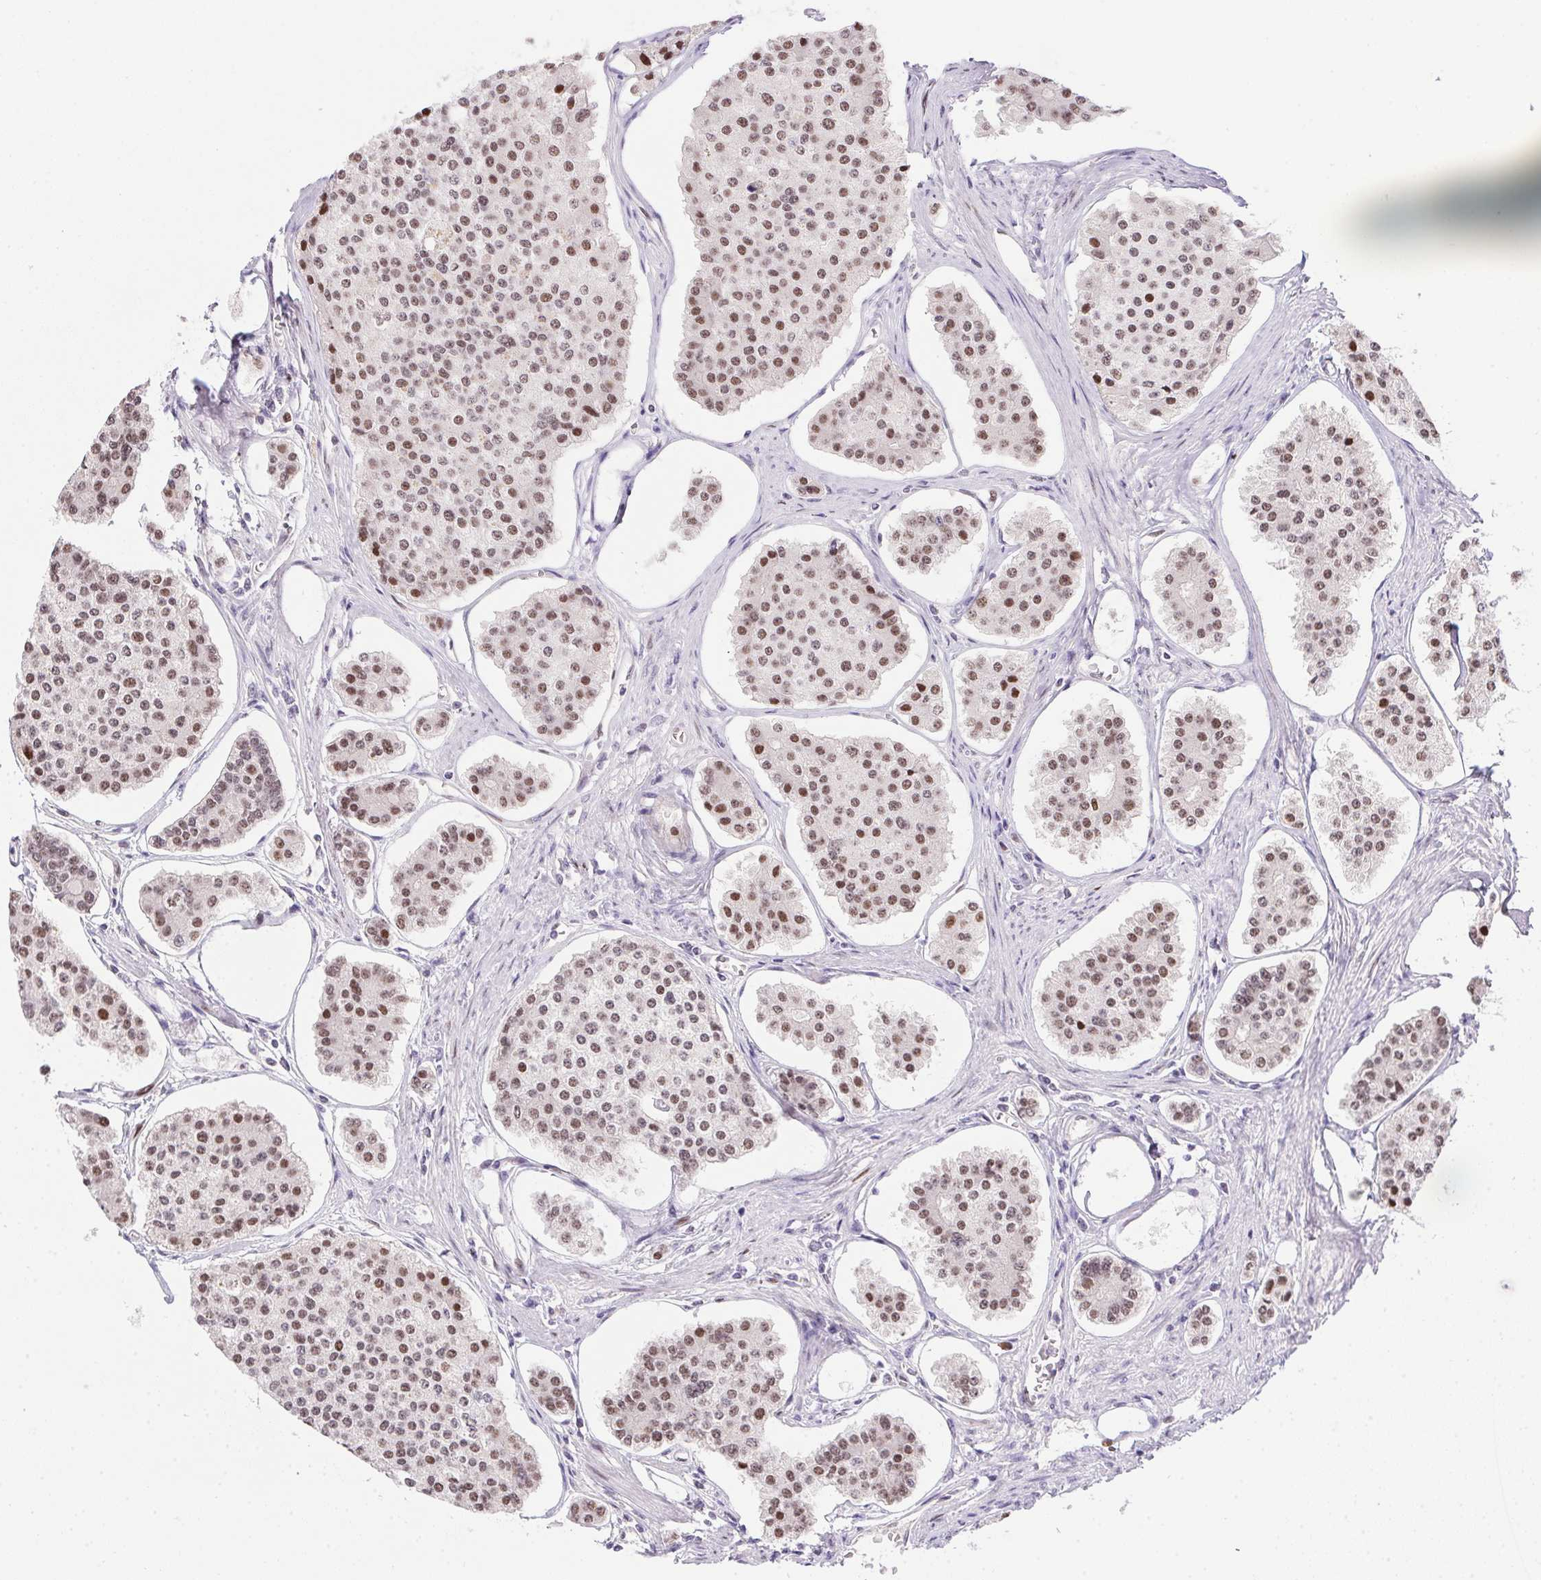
{"staining": {"intensity": "moderate", "quantity": "25%-75%", "location": "nuclear"}, "tissue": "carcinoid", "cell_type": "Tumor cells", "image_type": "cancer", "snomed": [{"axis": "morphology", "description": "Carcinoid, malignant, NOS"}, {"axis": "topography", "description": "Small intestine"}], "caption": "Immunohistochemistry of carcinoid exhibits medium levels of moderate nuclear staining in approximately 25%-75% of tumor cells. (brown staining indicates protein expression, while blue staining denotes nuclei).", "gene": "SP9", "patient": {"sex": "female", "age": 65}}